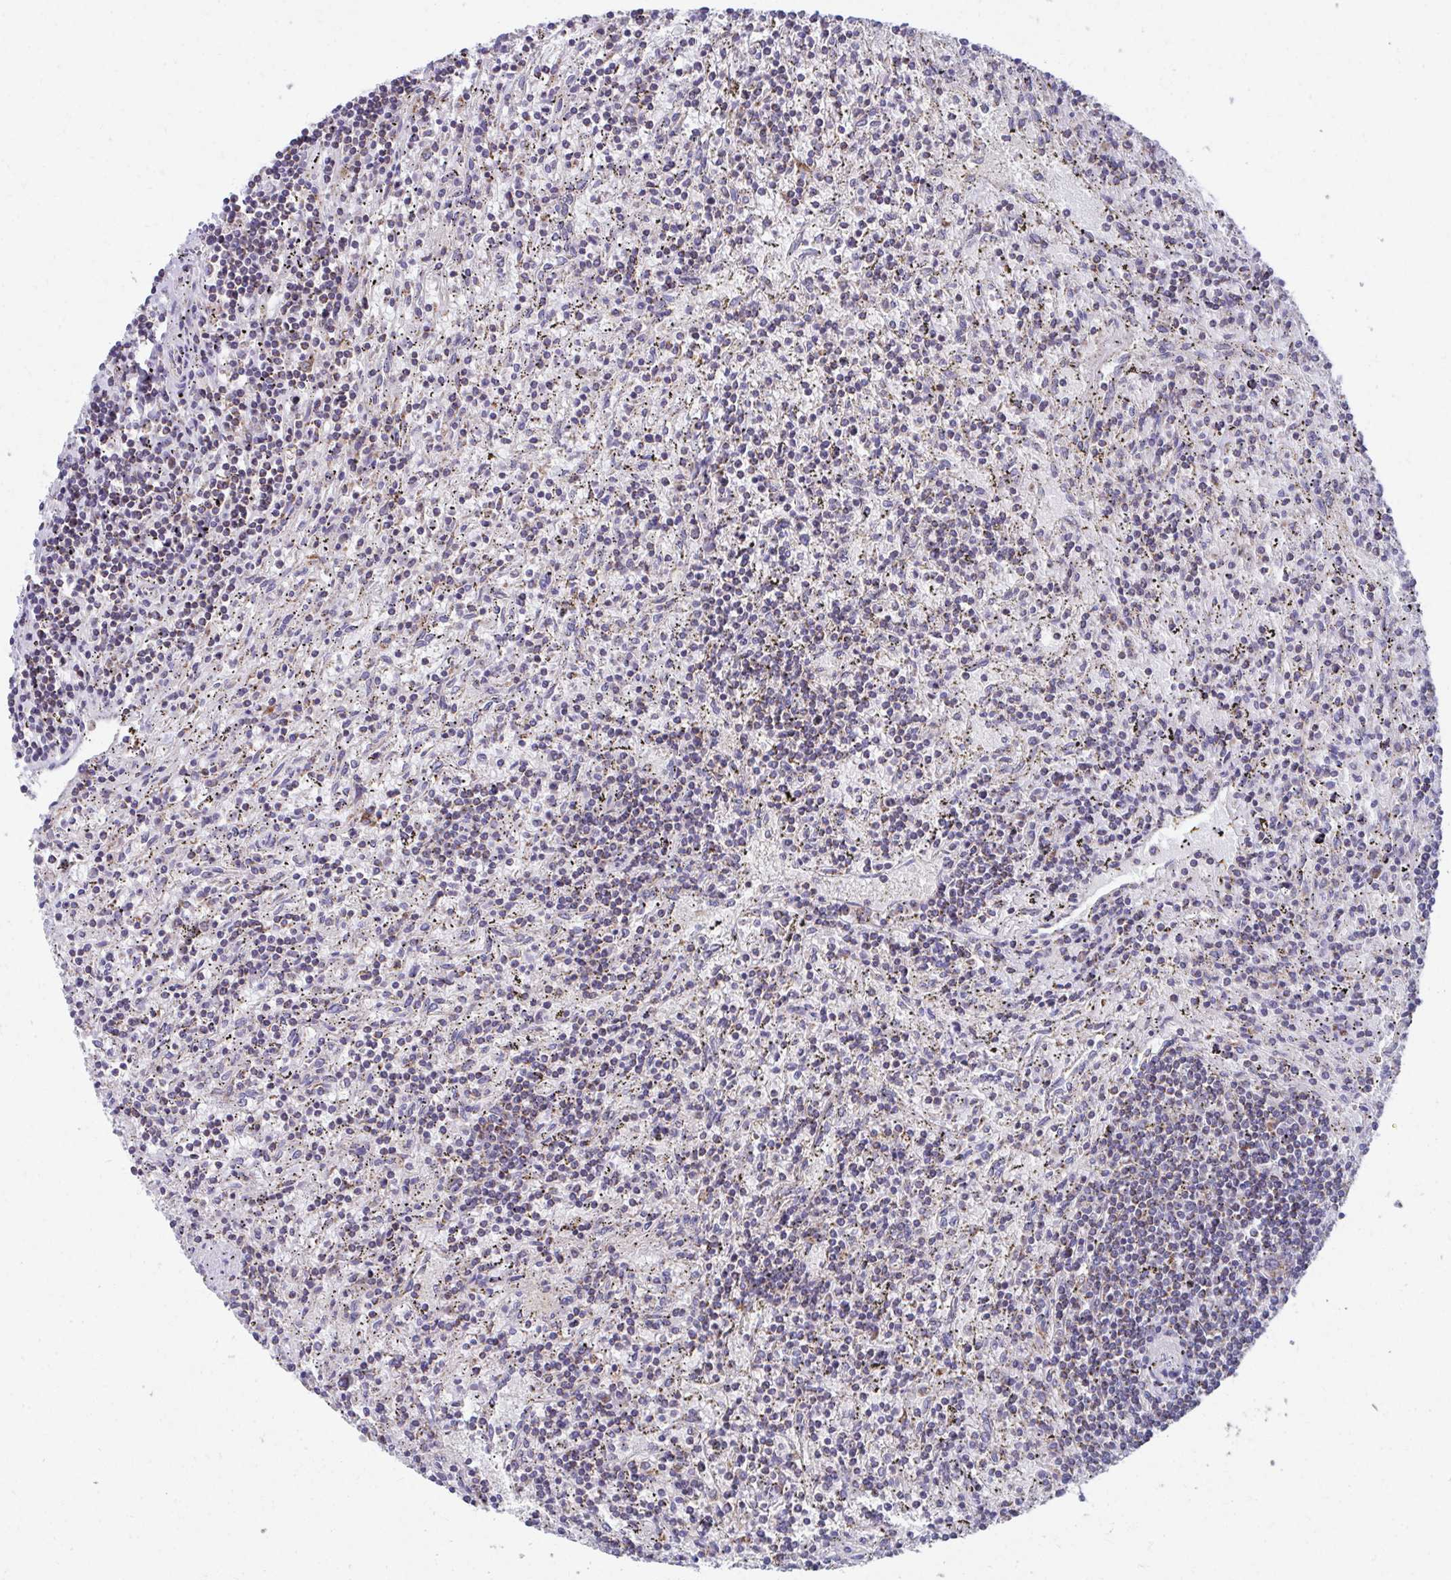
{"staining": {"intensity": "weak", "quantity": "25%-75%", "location": "cytoplasmic/membranous"}, "tissue": "lymphoma", "cell_type": "Tumor cells", "image_type": "cancer", "snomed": [{"axis": "morphology", "description": "Malignant lymphoma, non-Hodgkin's type, Low grade"}, {"axis": "topography", "description": "Spleen"}], "caption": "Brown immunohistochemical staining in human lymphoma exhibits weak cytoplasmic/membranous staining in about 25%-75% of tumor cells. (brown staining indicates protein expression, while blue staining denotes nuclei).", "gene": "RCC1L", "patient": {"sex": "male", "age": 76}}